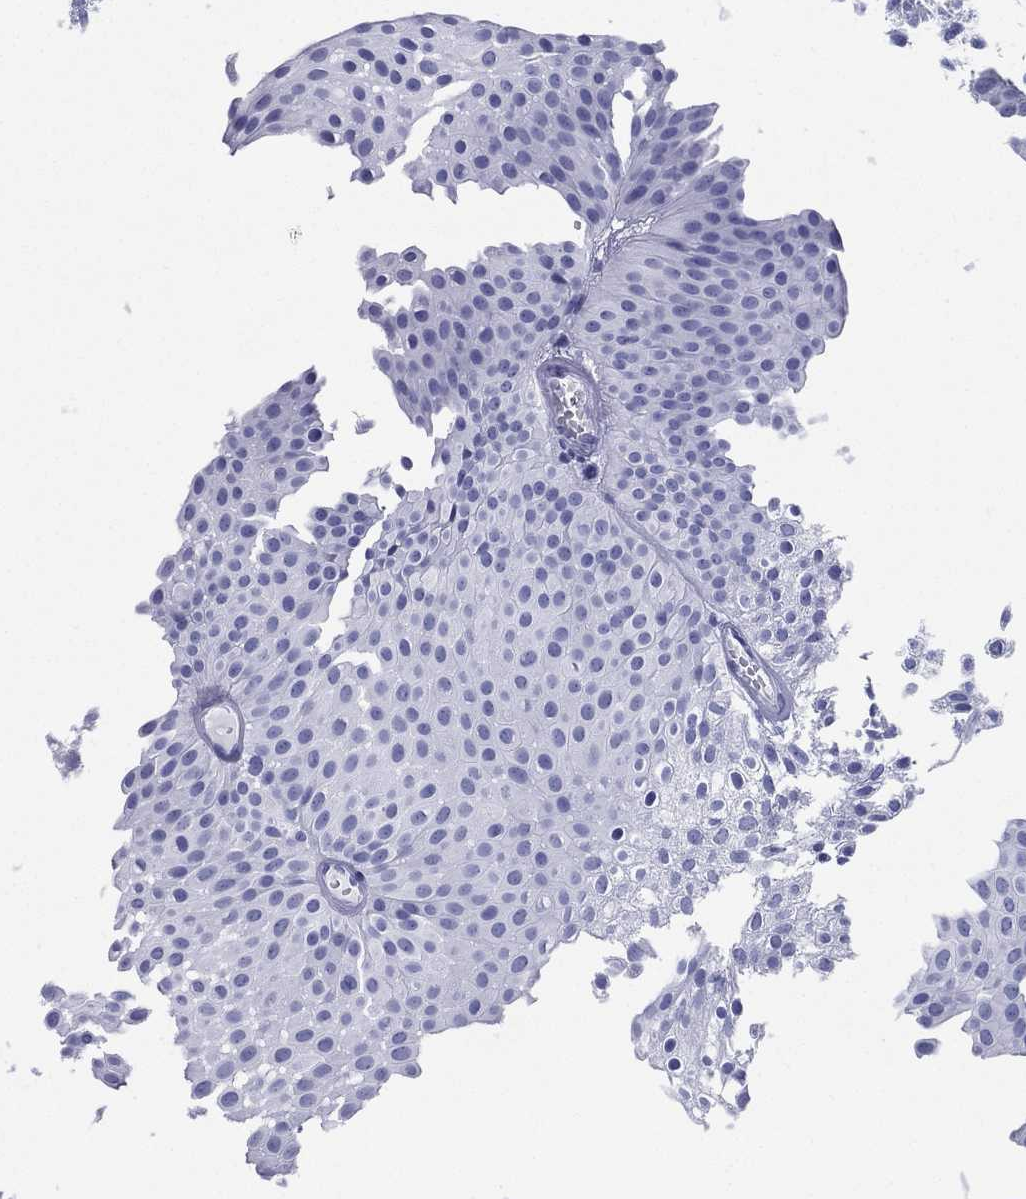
{"staining": {"intensity": "negative", "quantity": "none", "location": "none"}, "tissue": "urothelial cancer", "cell_type": "Tumor cells", "image_type": "cancer", "snomed": [{"axis": "morphology", "description": "Urothelial carcinoma, Low grade"}, {"axis": "topography", "description": "Urinary bladder"}], "caption": "IHC photomicrograph of urothelial cancer stained for a protein (brown), which displays no staining in tumor cells.", "gene": "RSPH4A", "patient": {"sex": "male", "age": 64}}